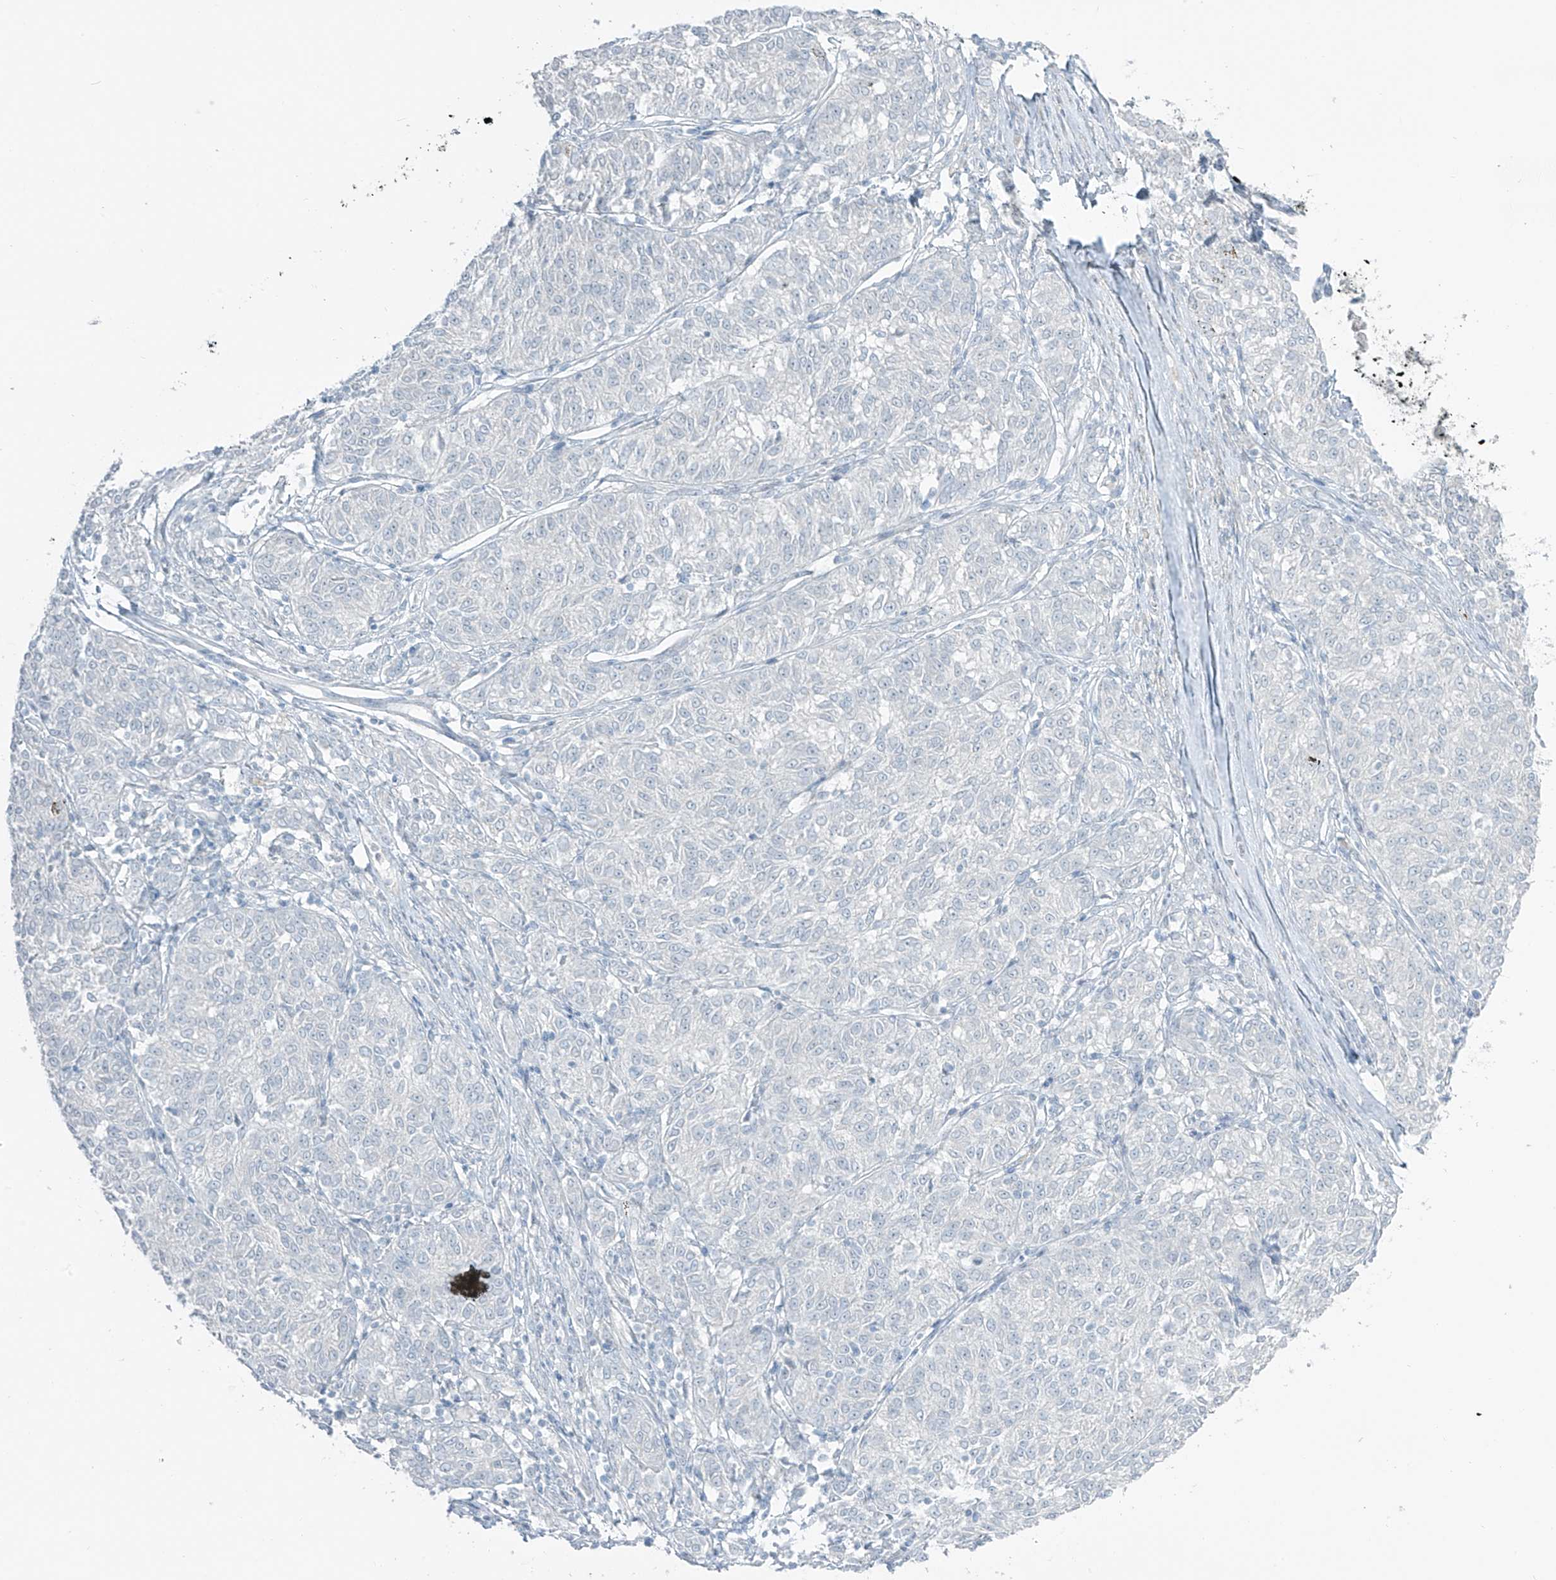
{"staining": {"intensity": "negative", "quantity": "none", "location": "none"}, "tissue": "melanoma", "cell_type": "Tumor cells", "image_type": "cancer", "snomed": [{"axis": "morphology", "description": "Malignant melanoma, NOS"}, {"axis": "topography", "description": "Skin"}], "caption": "Immunohistochemistry (IHC) photomicrograph of malignant melanoma stained for a protein (brown), which exhibits no expression in tumor cells.", "gene": "PRDM6", "patient": {"sex": "female", "age": 72}}